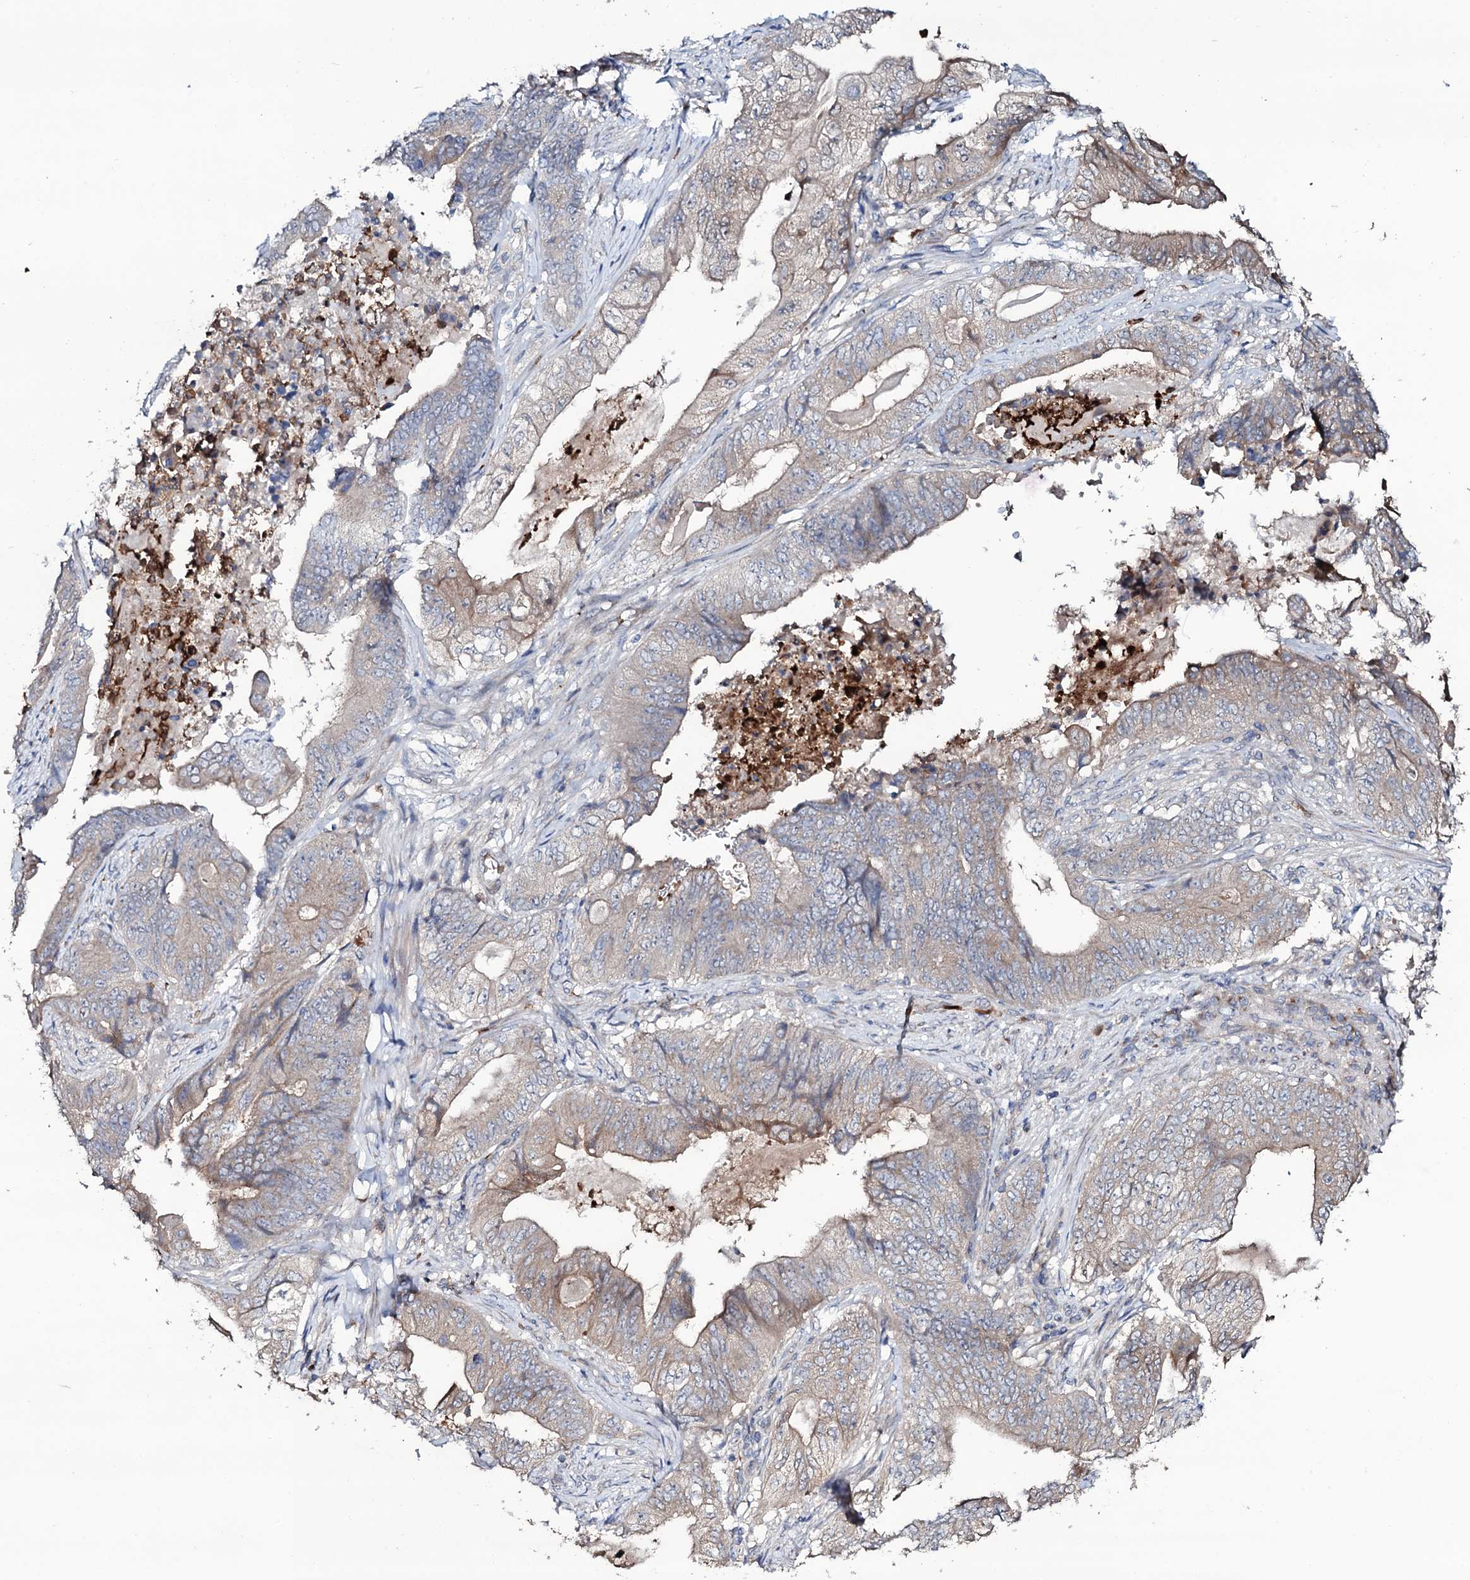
{"staining": {"intensity": "weak", "quantity": "25%-75%", "location": "cytoplasmic/membranous"}, "tissue": "stomach cancer", "cell_type": "Tumor cells", "image_type": "cancer", "snomed": [{"axis": "morphology", "description": "Adenocarcinoma, NOS"}, {"axis": "topography", "description": "Stomach"}], "caption": "Protein analysis of adenocarcinoma (stomach) tissue reveals weak cytoplasmic/membranous expression in about 25%-75% of tumor cells. (brown staining indicates protein expression, while blue staining denotes nuclei).", "gene": "COG6", "patient": {"sex": "female", "age": 73}}